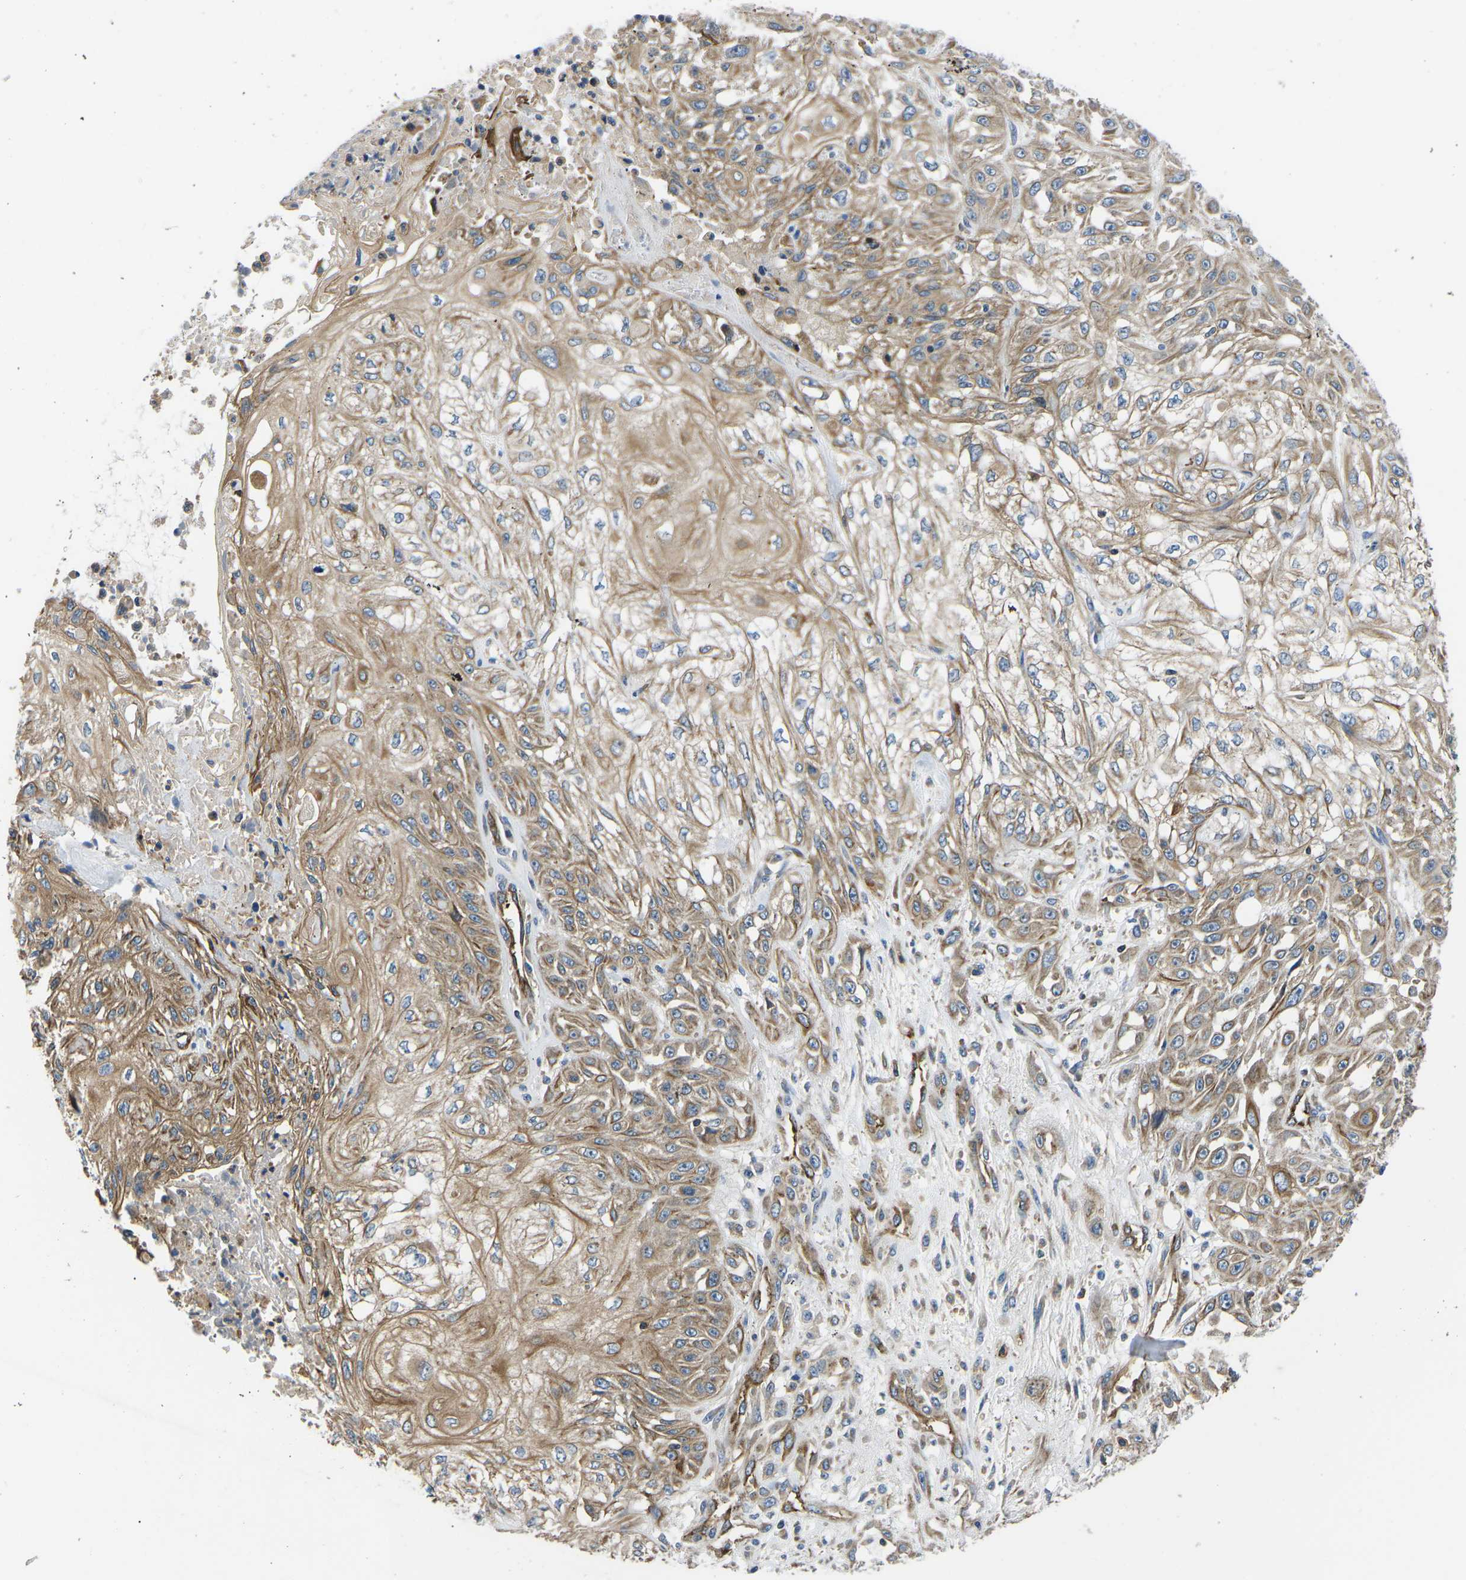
{"staining": {"intensity": "moderate", "quantity": ">75%", "location": "cytoplasmic/membranous"}, "tissue": "skin cancer", "cell_type": "Tumor cells", "image_type": "cancer", "snomed": [{"axis": "morphology", "description": "Squamous cell carcinoma, NOS"}, {"axis": "morphology", "description": "Squamous cell carcinoma, metastatic, NOS"}, {"axis": "topography", "description": "Skin"}, {"axis": "topography", "description": "Lymph node"}], "caption": "This is a photomicrograph of immunohistochemistry (IHC) staining of skin cancer, which shows moderate expression in the cytoplasmic/membranous of tumor cells.", "gene": "KCNJ15", "patient": {"sex": "male", "age": 75}}